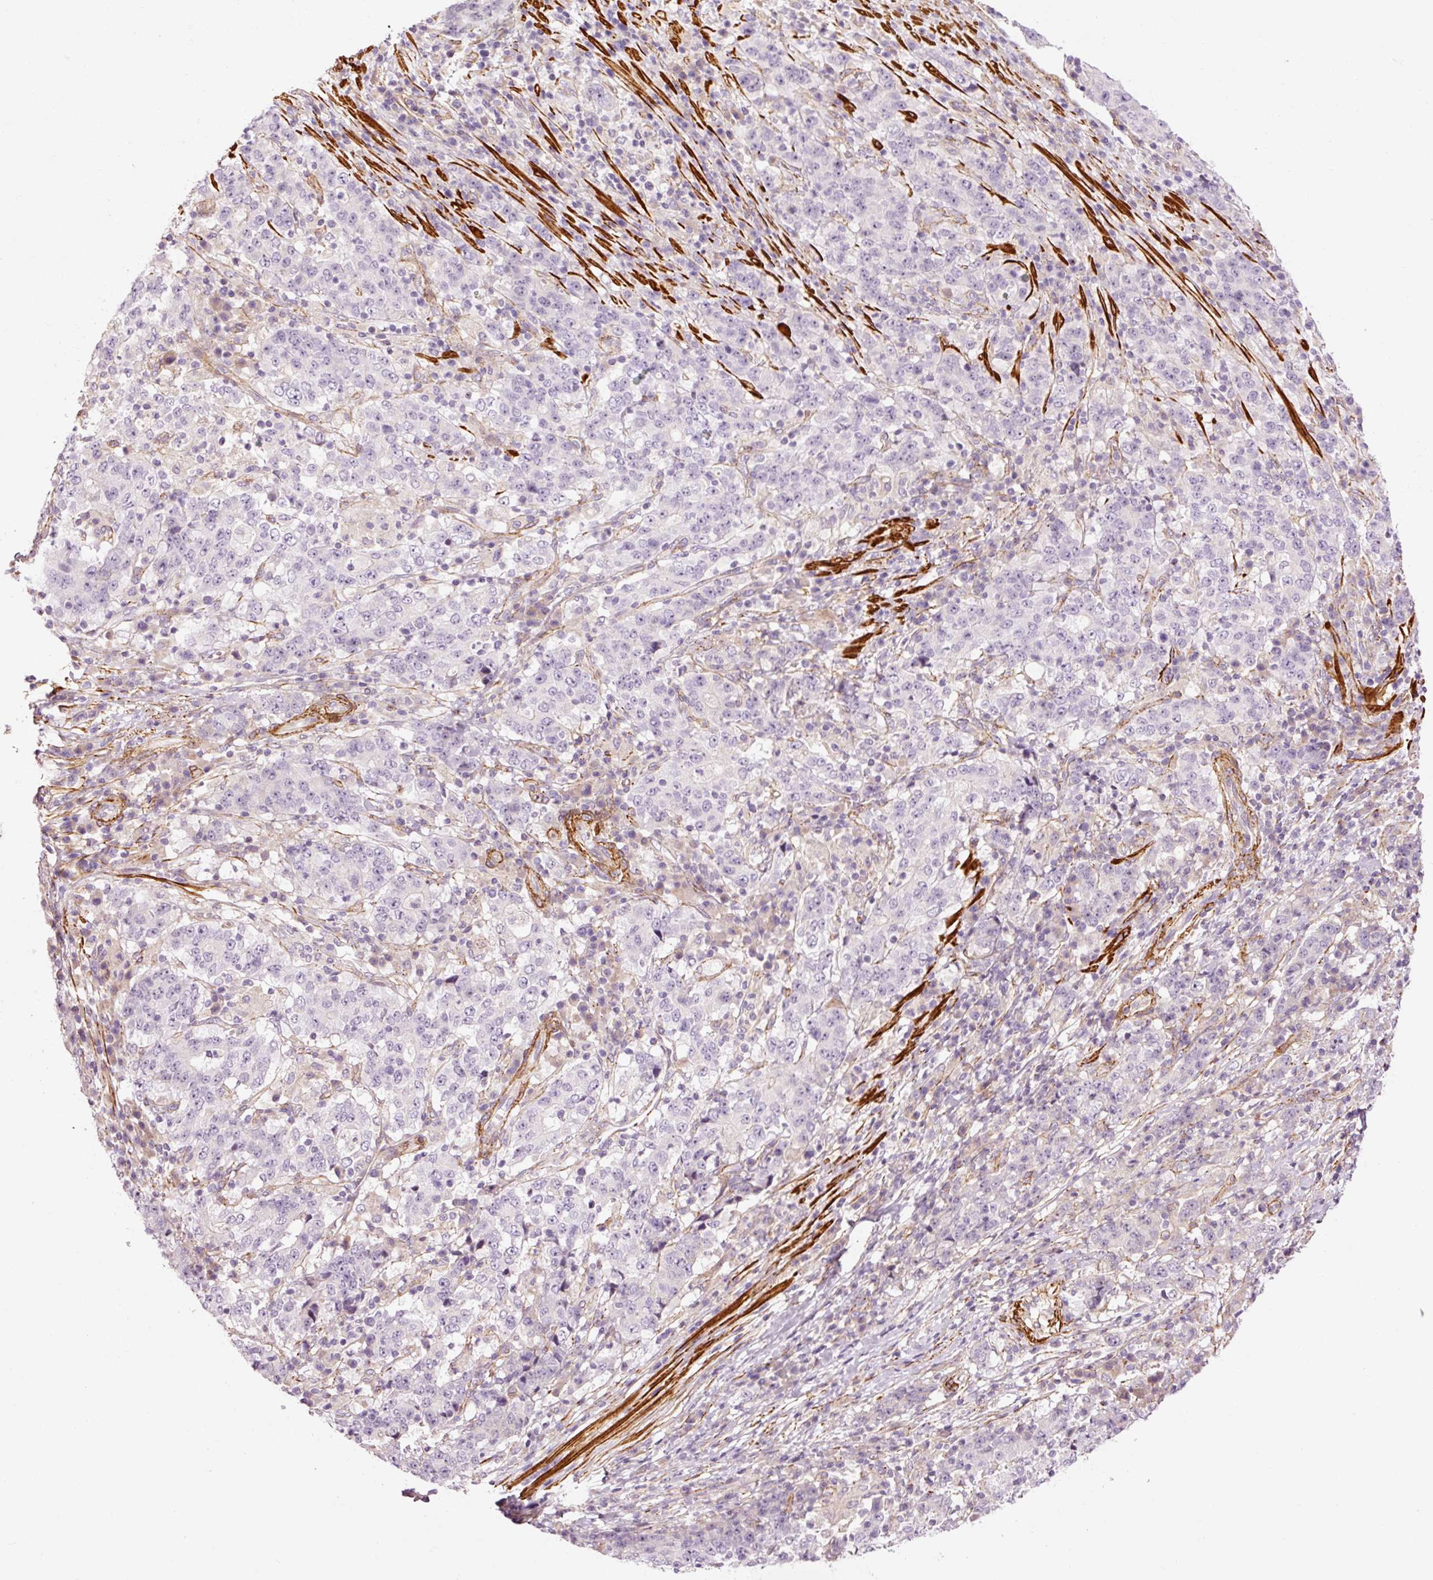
{"staining": {"intensity": "negative", "quantity": "none", "location": "none"}, "tissue": "stomach cancer", "cell_type": "Tumor cells", "image_type": "cancer", "snomed": [{"axis": "morphology", "description": "Adenocarcinoma, NOS"}, {"axis": "topography", "description": "Stomach"}], "caption": "This is an IHC histopathology image of human stomach cancer (adenocarcinoma). There is no staining in tumor cells.", "gene": "ANKRD20A1", "patient": {"sex": "male", "age": 59}}